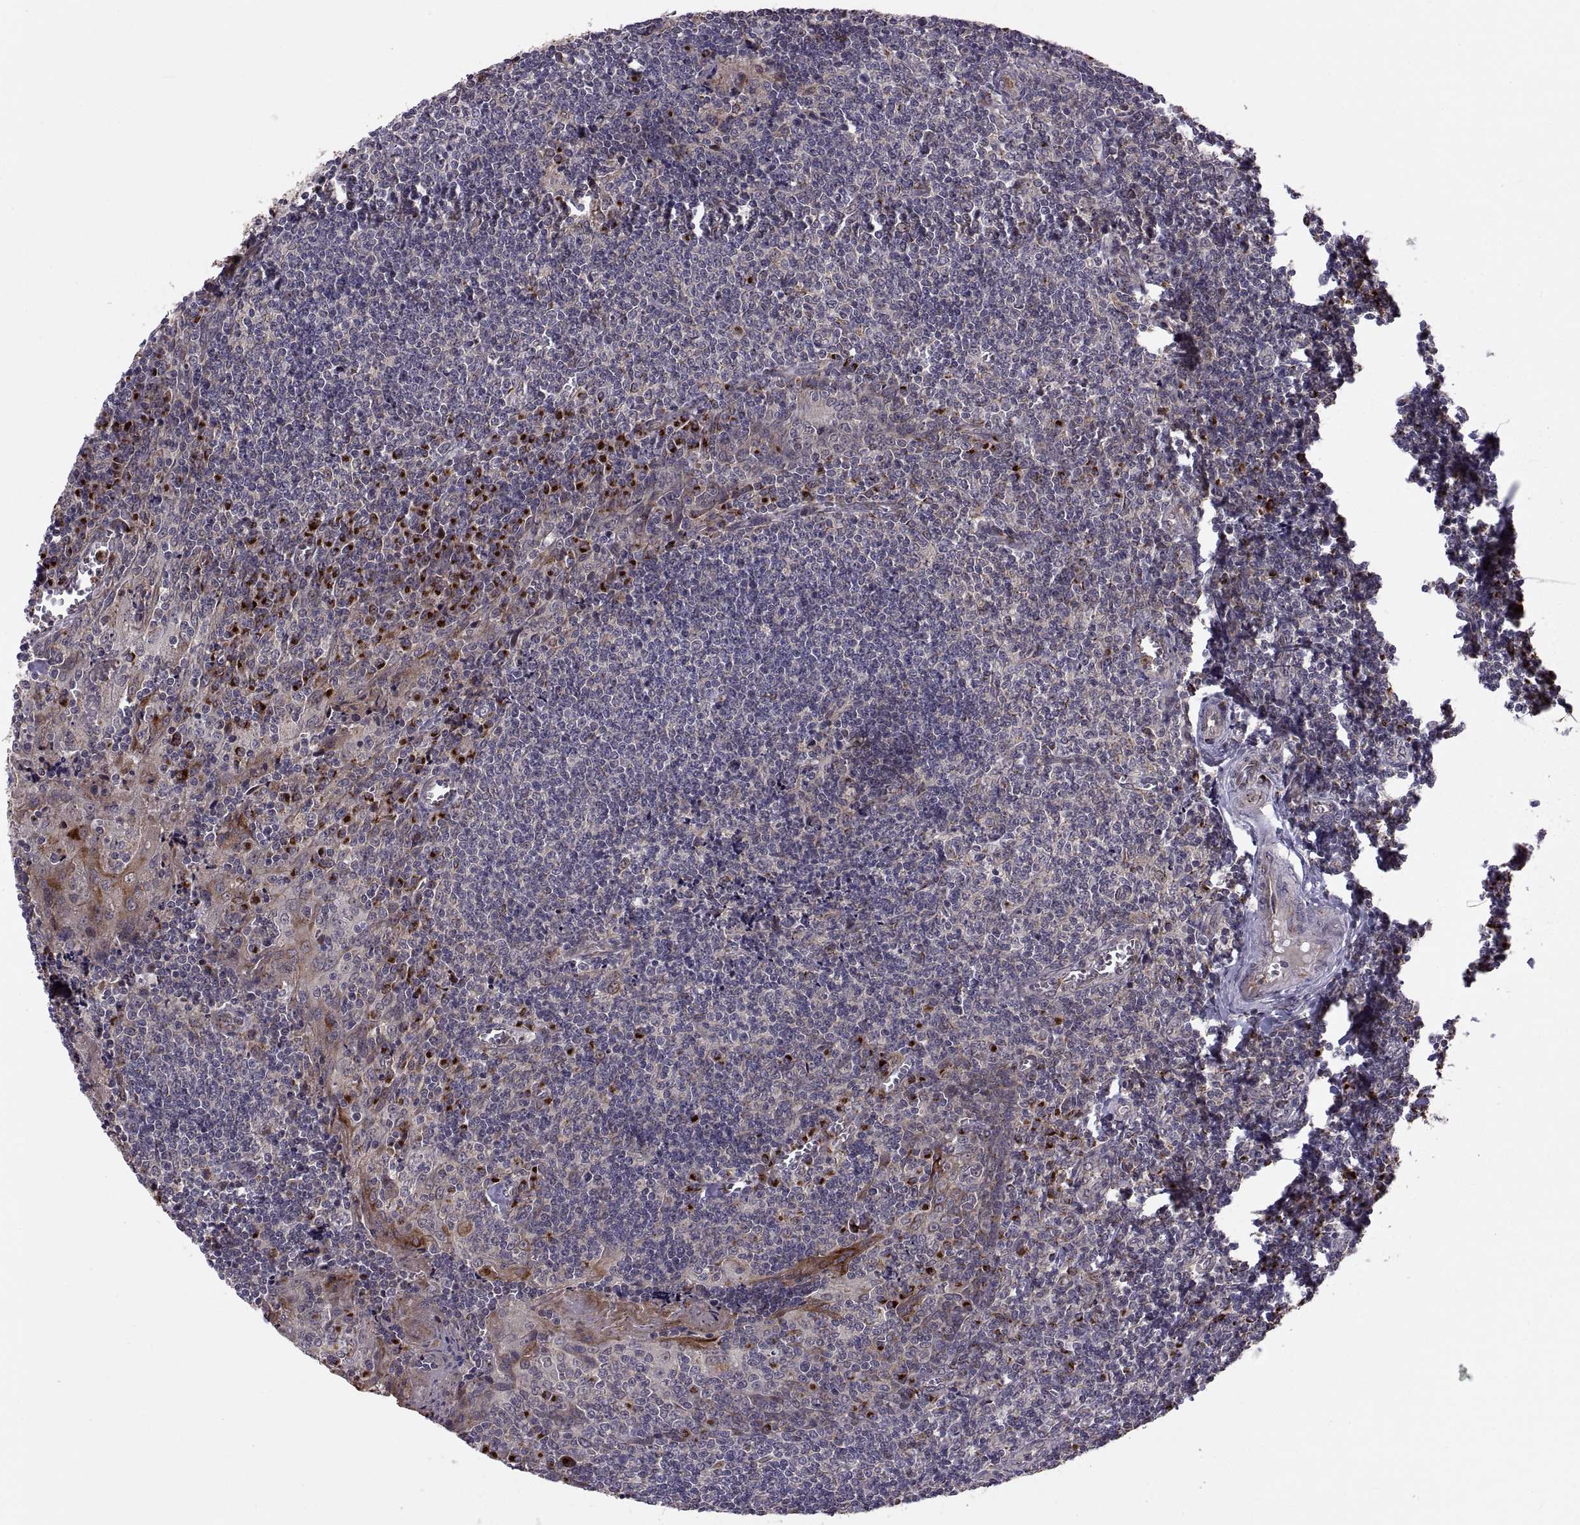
{"staining": {"intensity": "negative", "quantity": "none", "location": "none"}, "tissue": "tonsil", "cell_type": "Germinal center cells", "image_type": "normal", "snomed": [{"axis": "morphology", "description": "Normal tissue, NOS"}, {"axis": "morphology", "description": "Inflammation, NOS"}, {"axis": "topography", "description": "Tonsil"}], "caption": "This is an immunohistochemistry photomicrograph of benign tonsil. There is no staining in germinal center cells.", "gene": "TESC", "patient": {"sex": "female", "age": 31}}